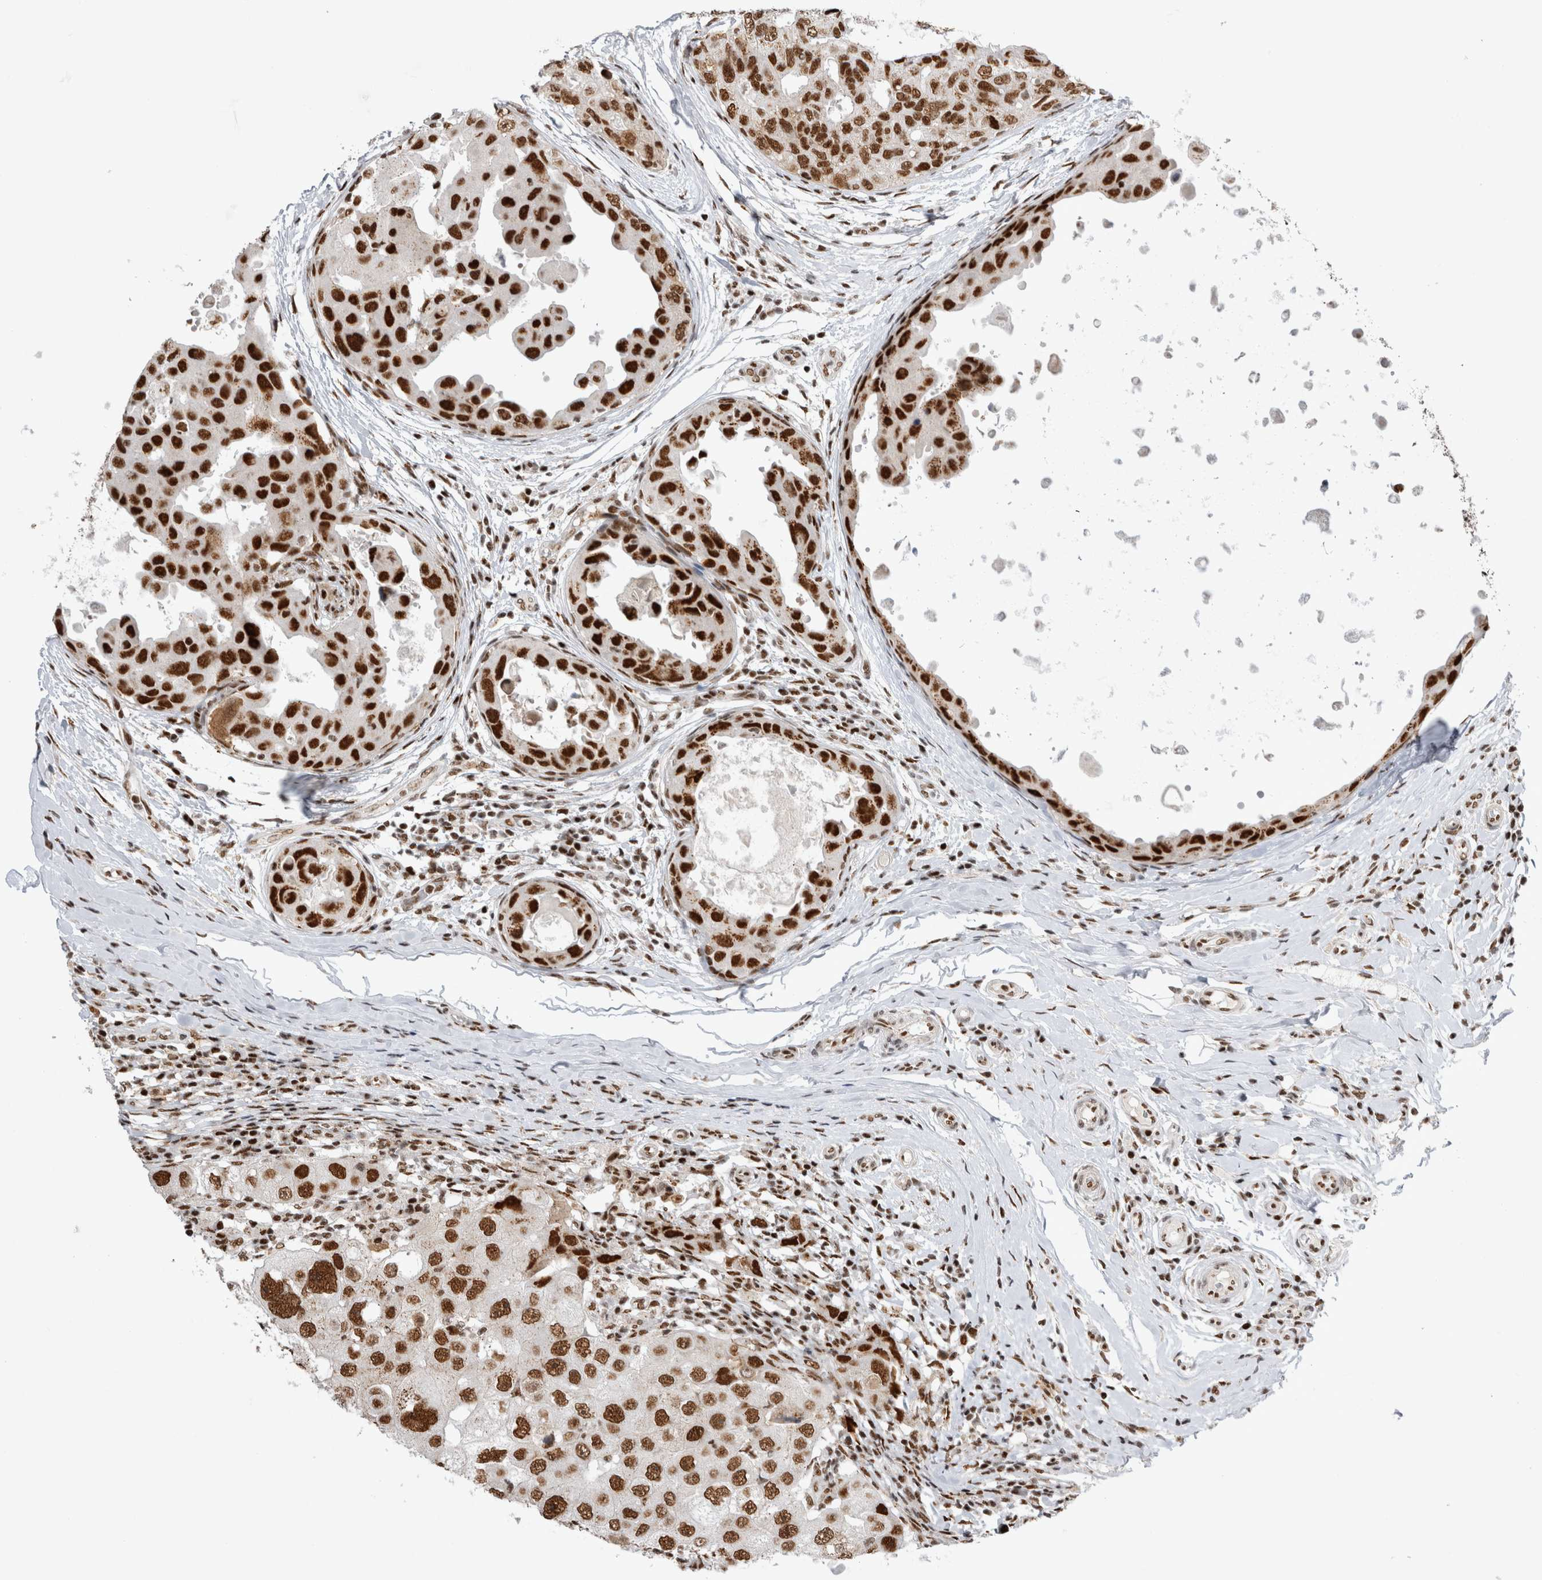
{"staining": {"intensity": "strong", "quantity": ">75%", "location": "nuclear"}, "tissue": "breast cancer", "cell_type": "Tumor cells", "image_type": "cancer", "snomed": [{"axis": "morphology", "description": "Duct carcinoma"}, {"axis": "topography", "description": "Breast"}], "caption": "Tumor cells exhibit strong nuclear expression in about >75% of cells in breast infiltrating ductal carcinoma.", "gene": "EYA2", "patient": {"sex": "female", "age": 27}}